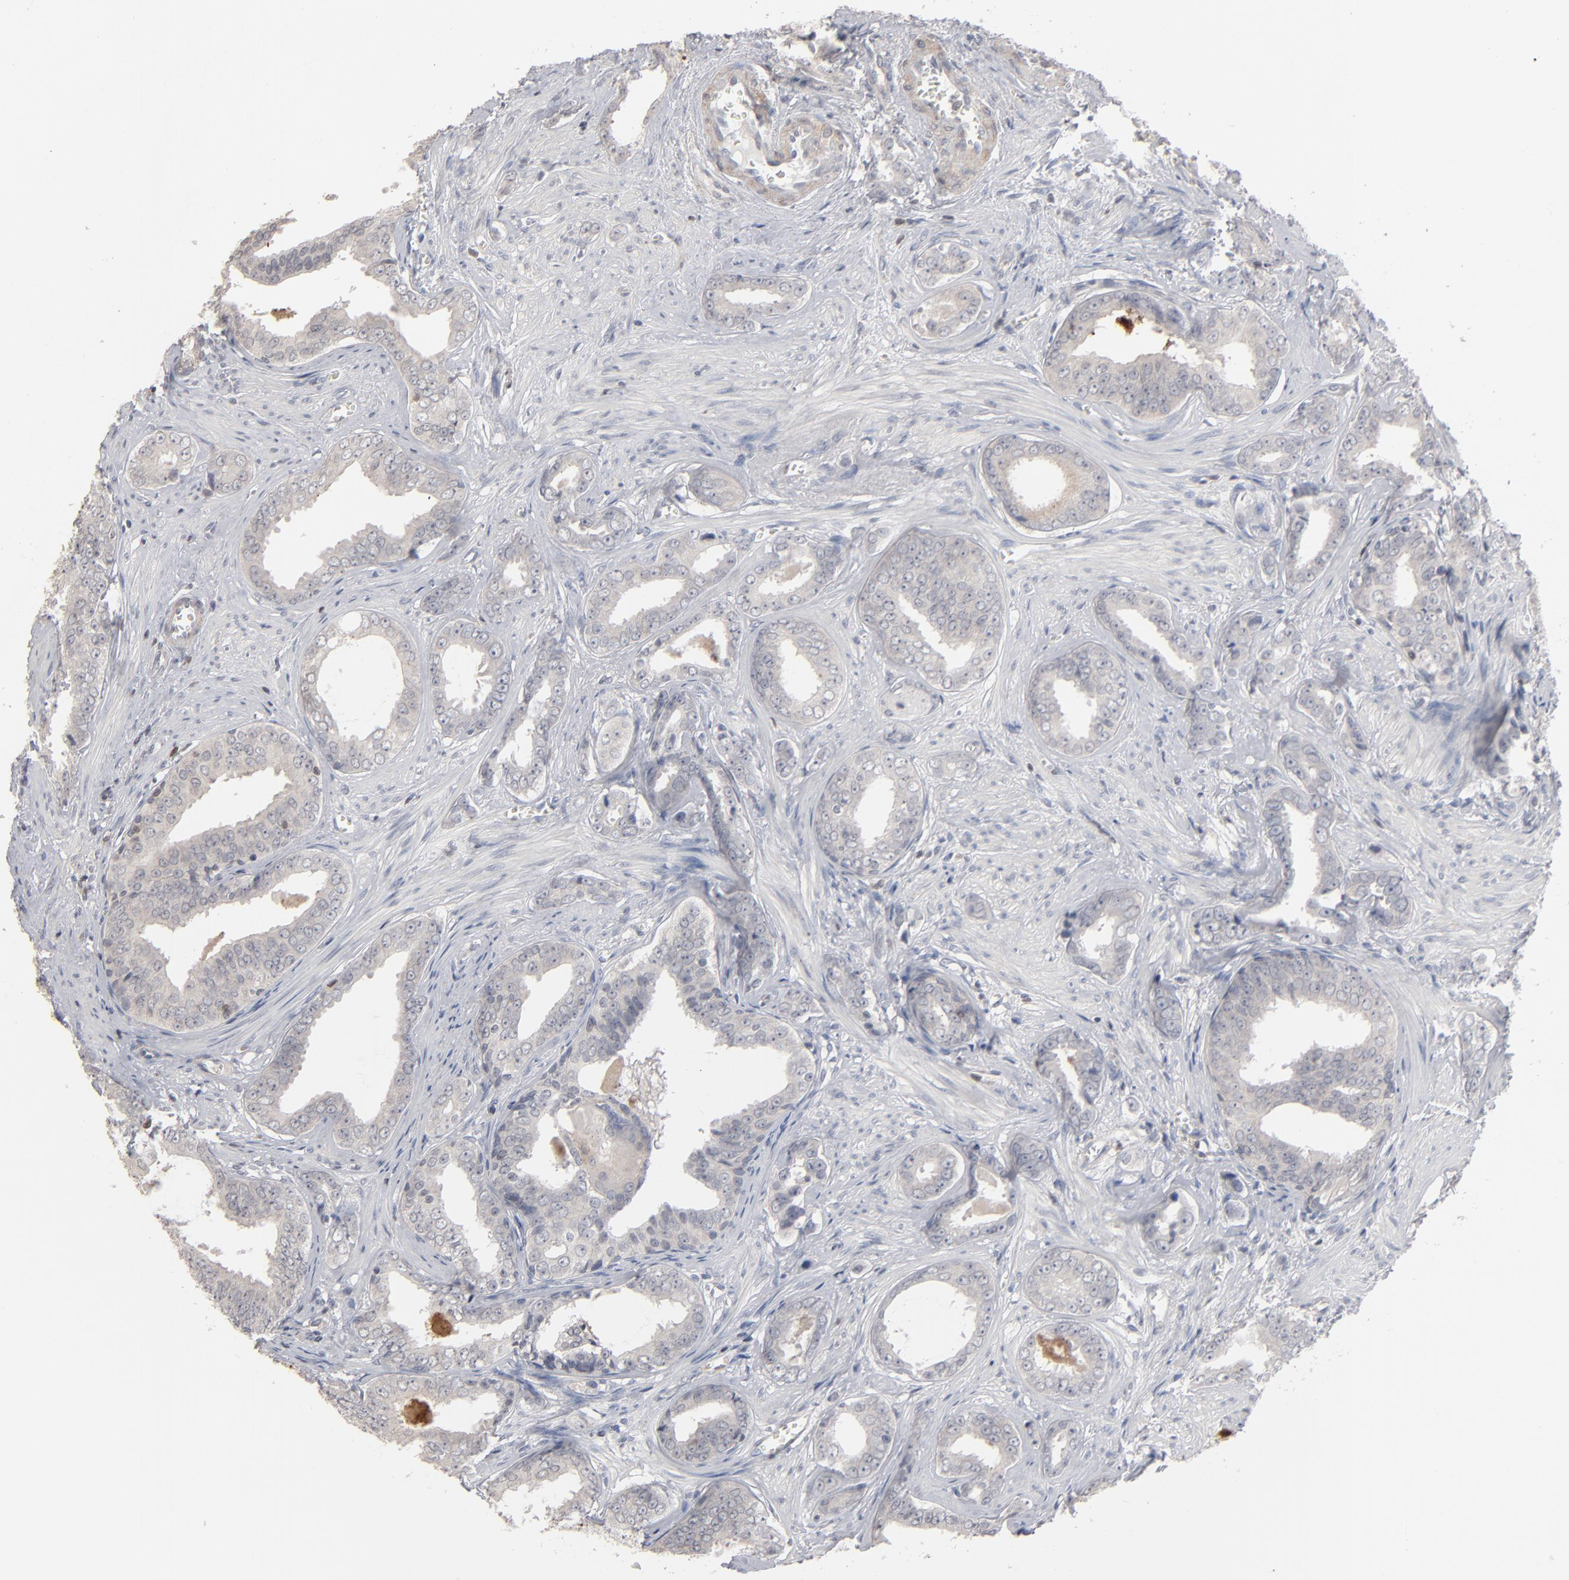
{"staining": {"intensity": "negative", "quantity": "none", "location": "none"}, "tissue": "prostate cancer", "cell_type": "Tumor cells", "image_type": "cancer", "snomed": [{"axis": "morphology", "description": "Adenocarcinoma, Medium grade"}, {"axis": "topography", "description": "Prostate"}], "caption": "A photomicrograph of adenocarcinoma (medium-grade) (prostate) stained for a protein exhibits no brown staining in tumor cells.", "gene": "STAT4", "patient": {"sex": "male", "age": 79}}